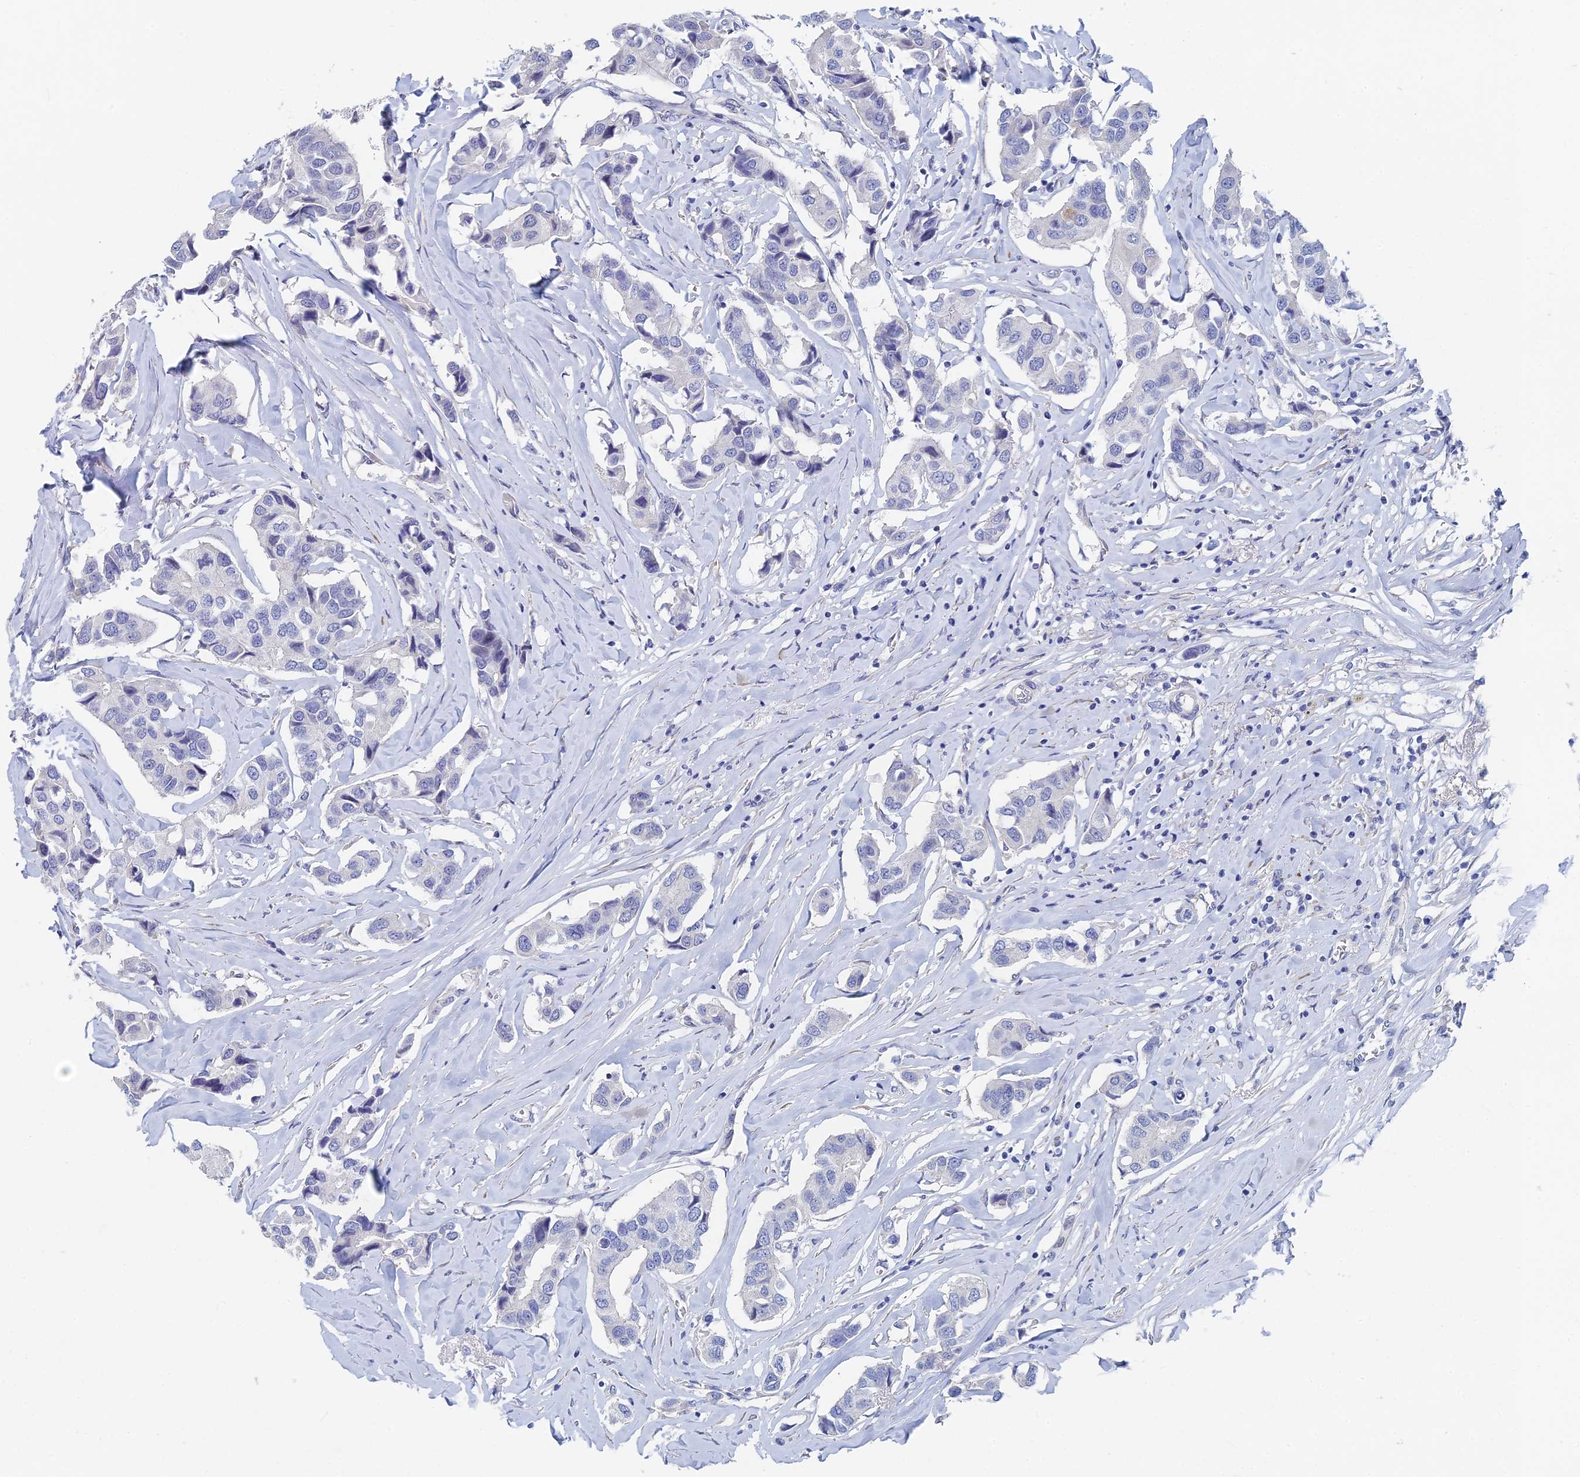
{"staining": {"intensity": "negative", "quantity": "none", "location": "none"}, "tissue": "breast cancer", "cell_type": "Tumor cells", "image_type": "cancer", "snomed": [{"axis": "morphology", "description": "Duct carcinoma"}, {"axis": "topography", "description": "Breast"}], "caption": "This image is of intraductal carcinoma (breast) stained with IHC to label a protein in brown with the nuclei are counter-stained blue. There is no positivity in tumor cells.", "gene": "DRGX", "patient": {"sex": "female", "age": 80}}